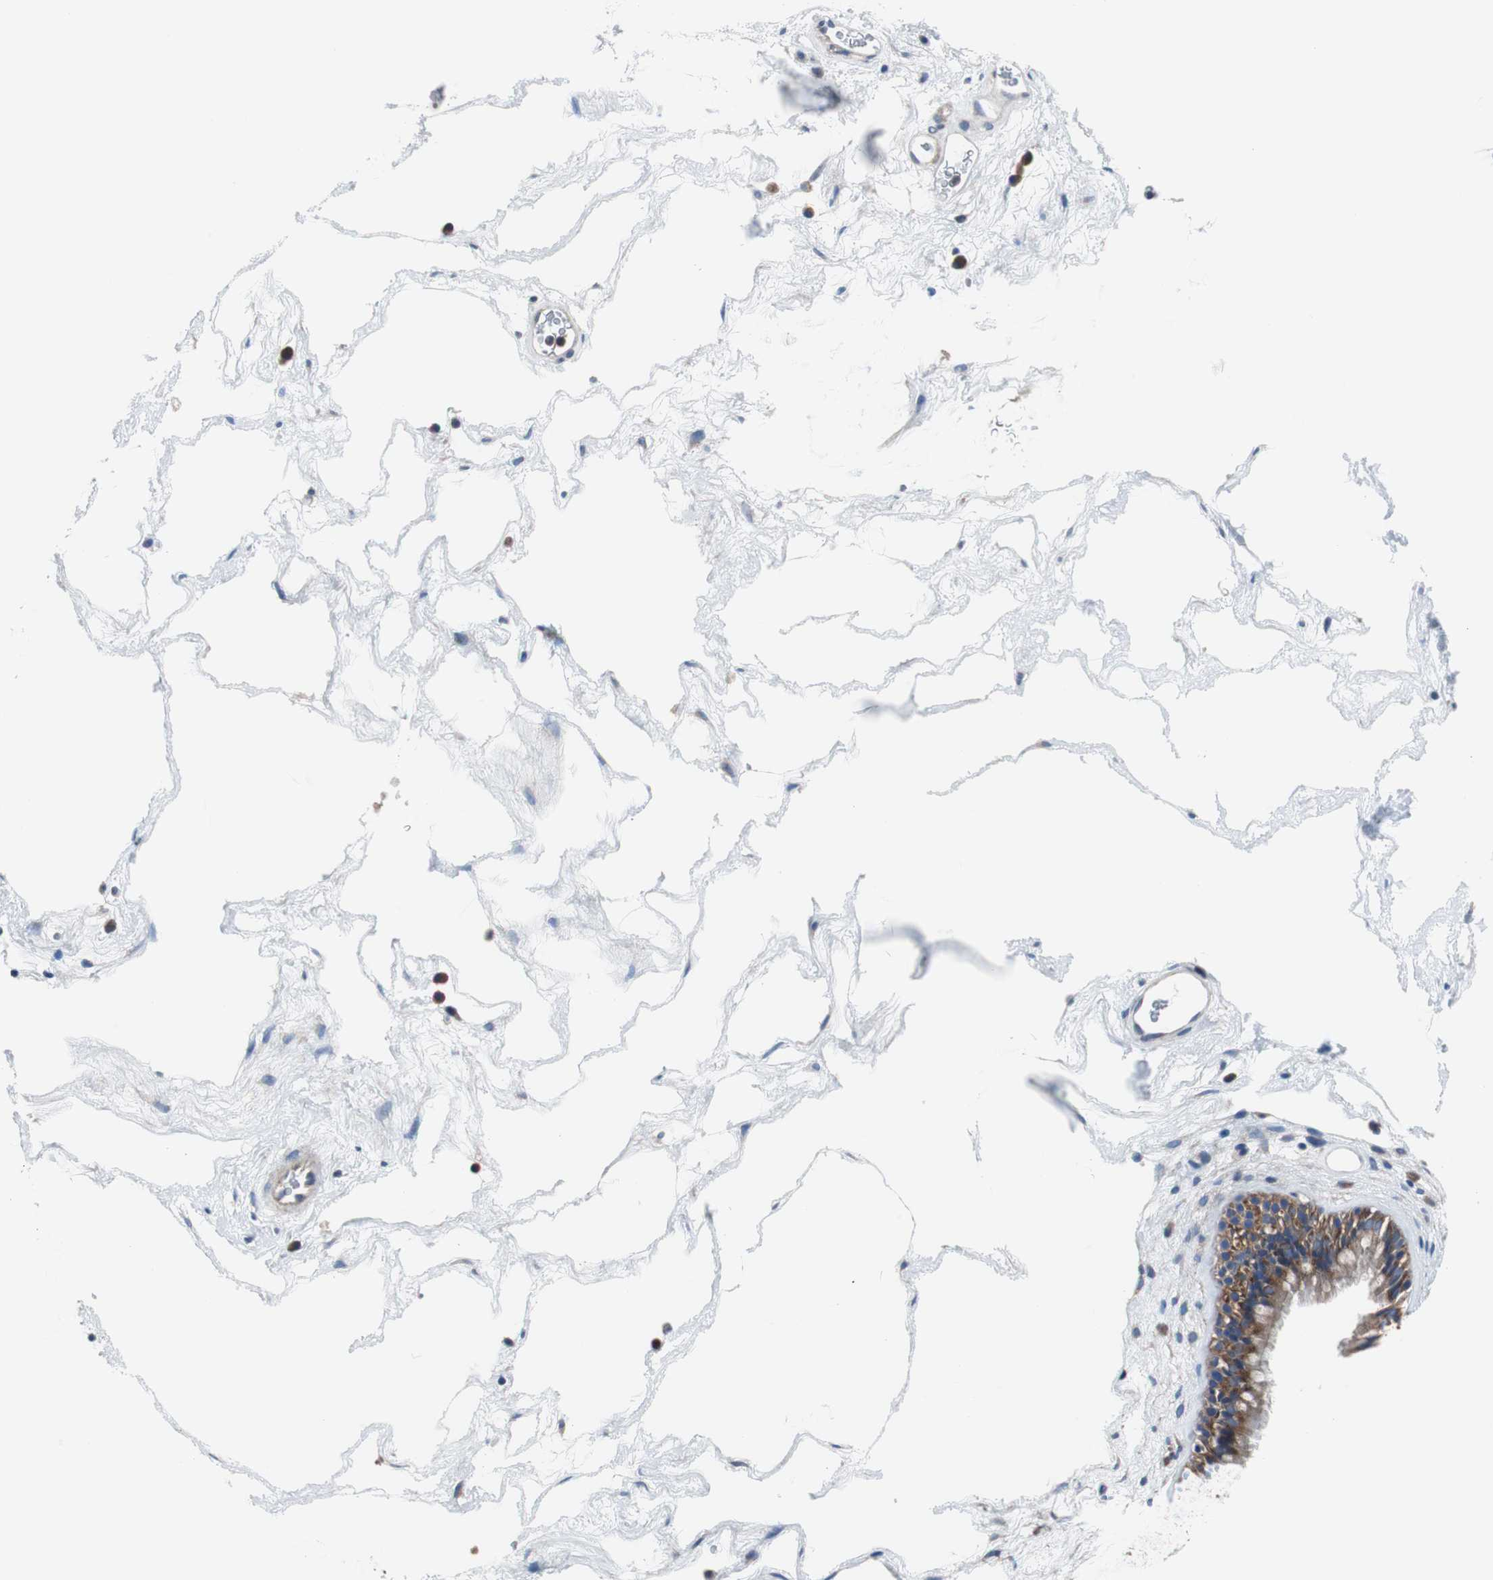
{"staining": {"intensity": "strong", "quantity": ">75%", "location": "cytoplasmic/membranous"}, "tissue": "nasopharynx", "cell_type": "Respiratory epithelial cells", "image_type": "normal", "snomed": [{"axis": "morphology", "description": "Normal tissue, NOS"}, {"axis": "morphology", "description": "Inflammation, NOS"}, {"axis": "topography", "description": "Nasopharynx"}], "caption": "Immunohistochemistry staining of unremarkable nasopharynx, which exhibits high levels of strong cytoplasmic/membranous staining in approximately >75% of respiratory epithelial cells indicating strong cytoplasmic/membranous protein positivity. The staining was performed using DAB (3,3'-diaminobenzidine) (brown) for protein detection and nuclei were counterstained in hematoxylin (blue).", "gene": "BRAF", "patient": {"sex": "male", "age": 48}}